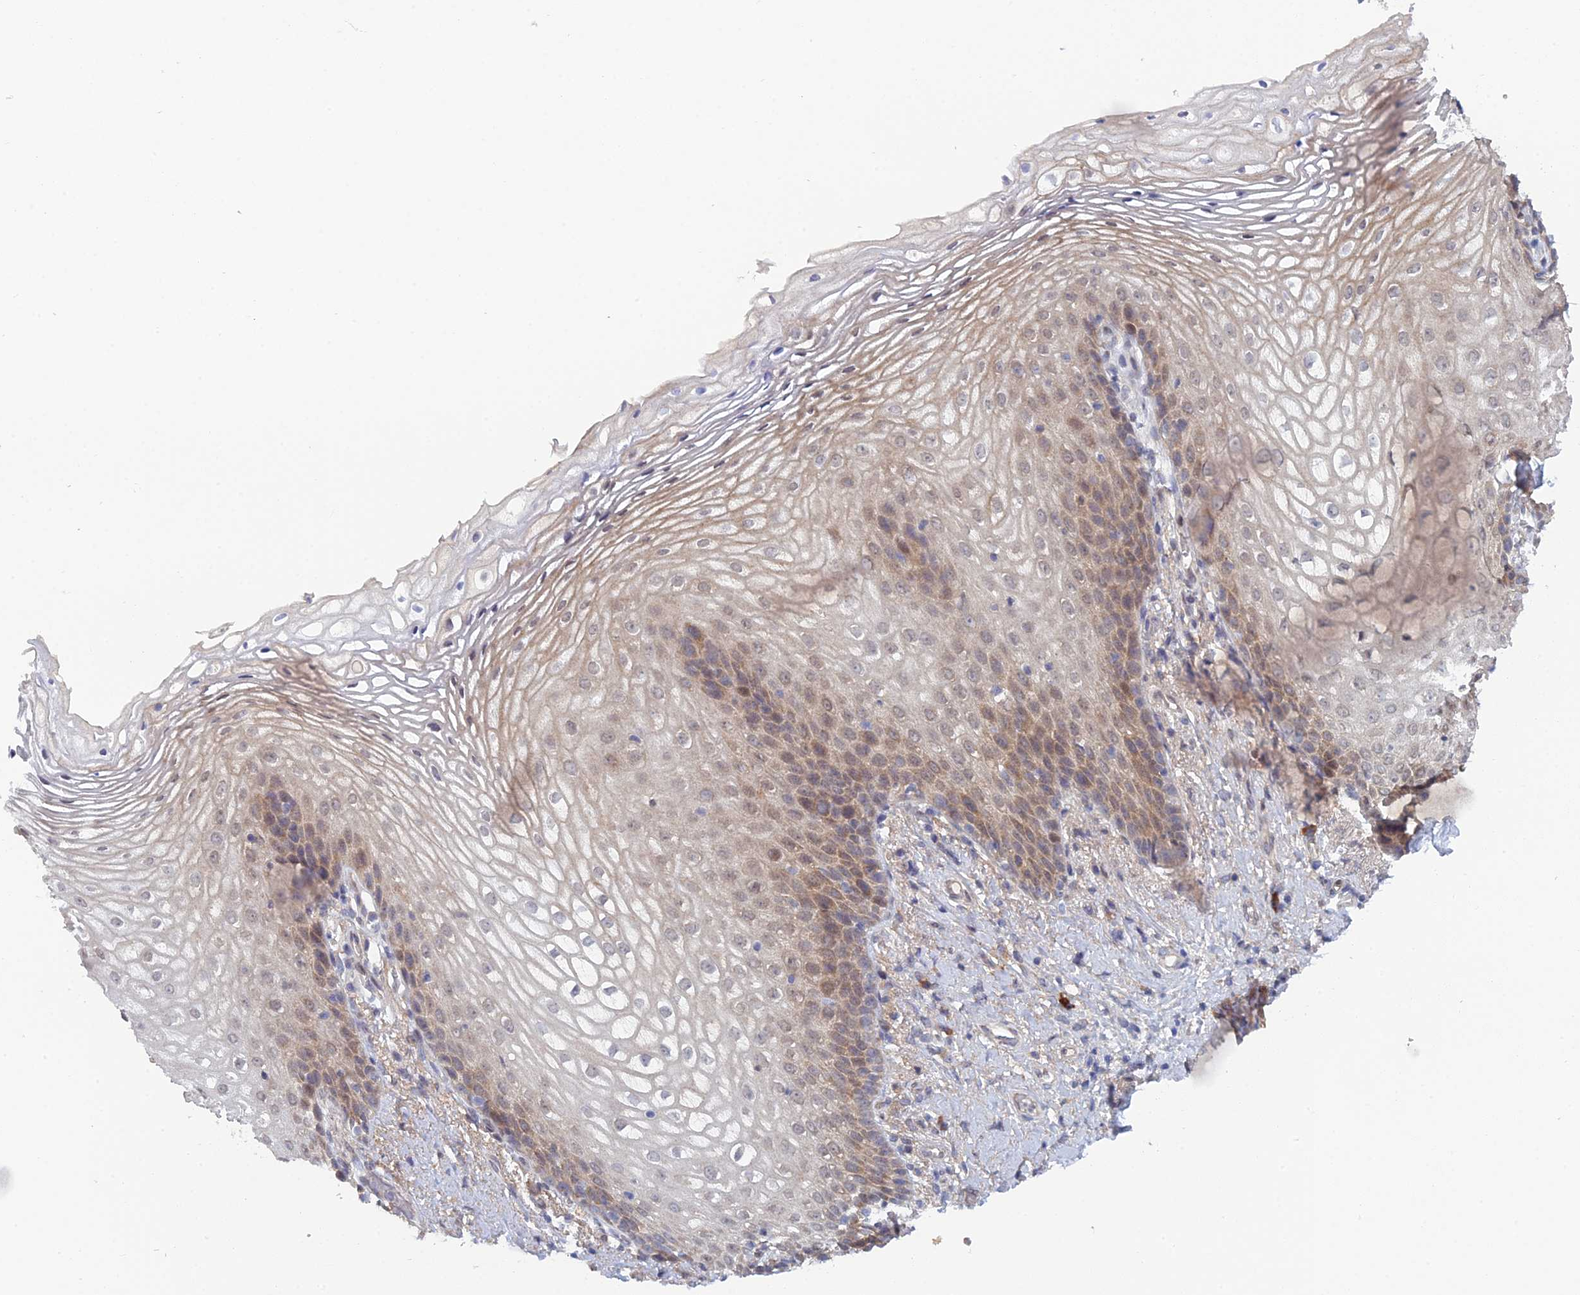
{"staining": {"intensity": "weak", "quantity": "25%-75%", "location": "cytoplasmic/membranous"}, "tissue": "vagina", "cell_type": "Squamous epithelial cells", "image_type": "normal", "snomed": [{"axis": "morphology", "description": "Normal tissue, NOS"}, {"axis": "topography", "description": "Vagina"}], "caption": "Immunohistochemistry (IHC) photomicrograph of benign vagina: human vagina stained using IHC reveals low levels of weak protein expression localized specifically in the cytoplasmic/membranous of squamous epithelial cells, appearing as a cytoplasmic/membranous brown color.", "gene": "SRA1", "patient": {"sex": "female", "age": 60}}